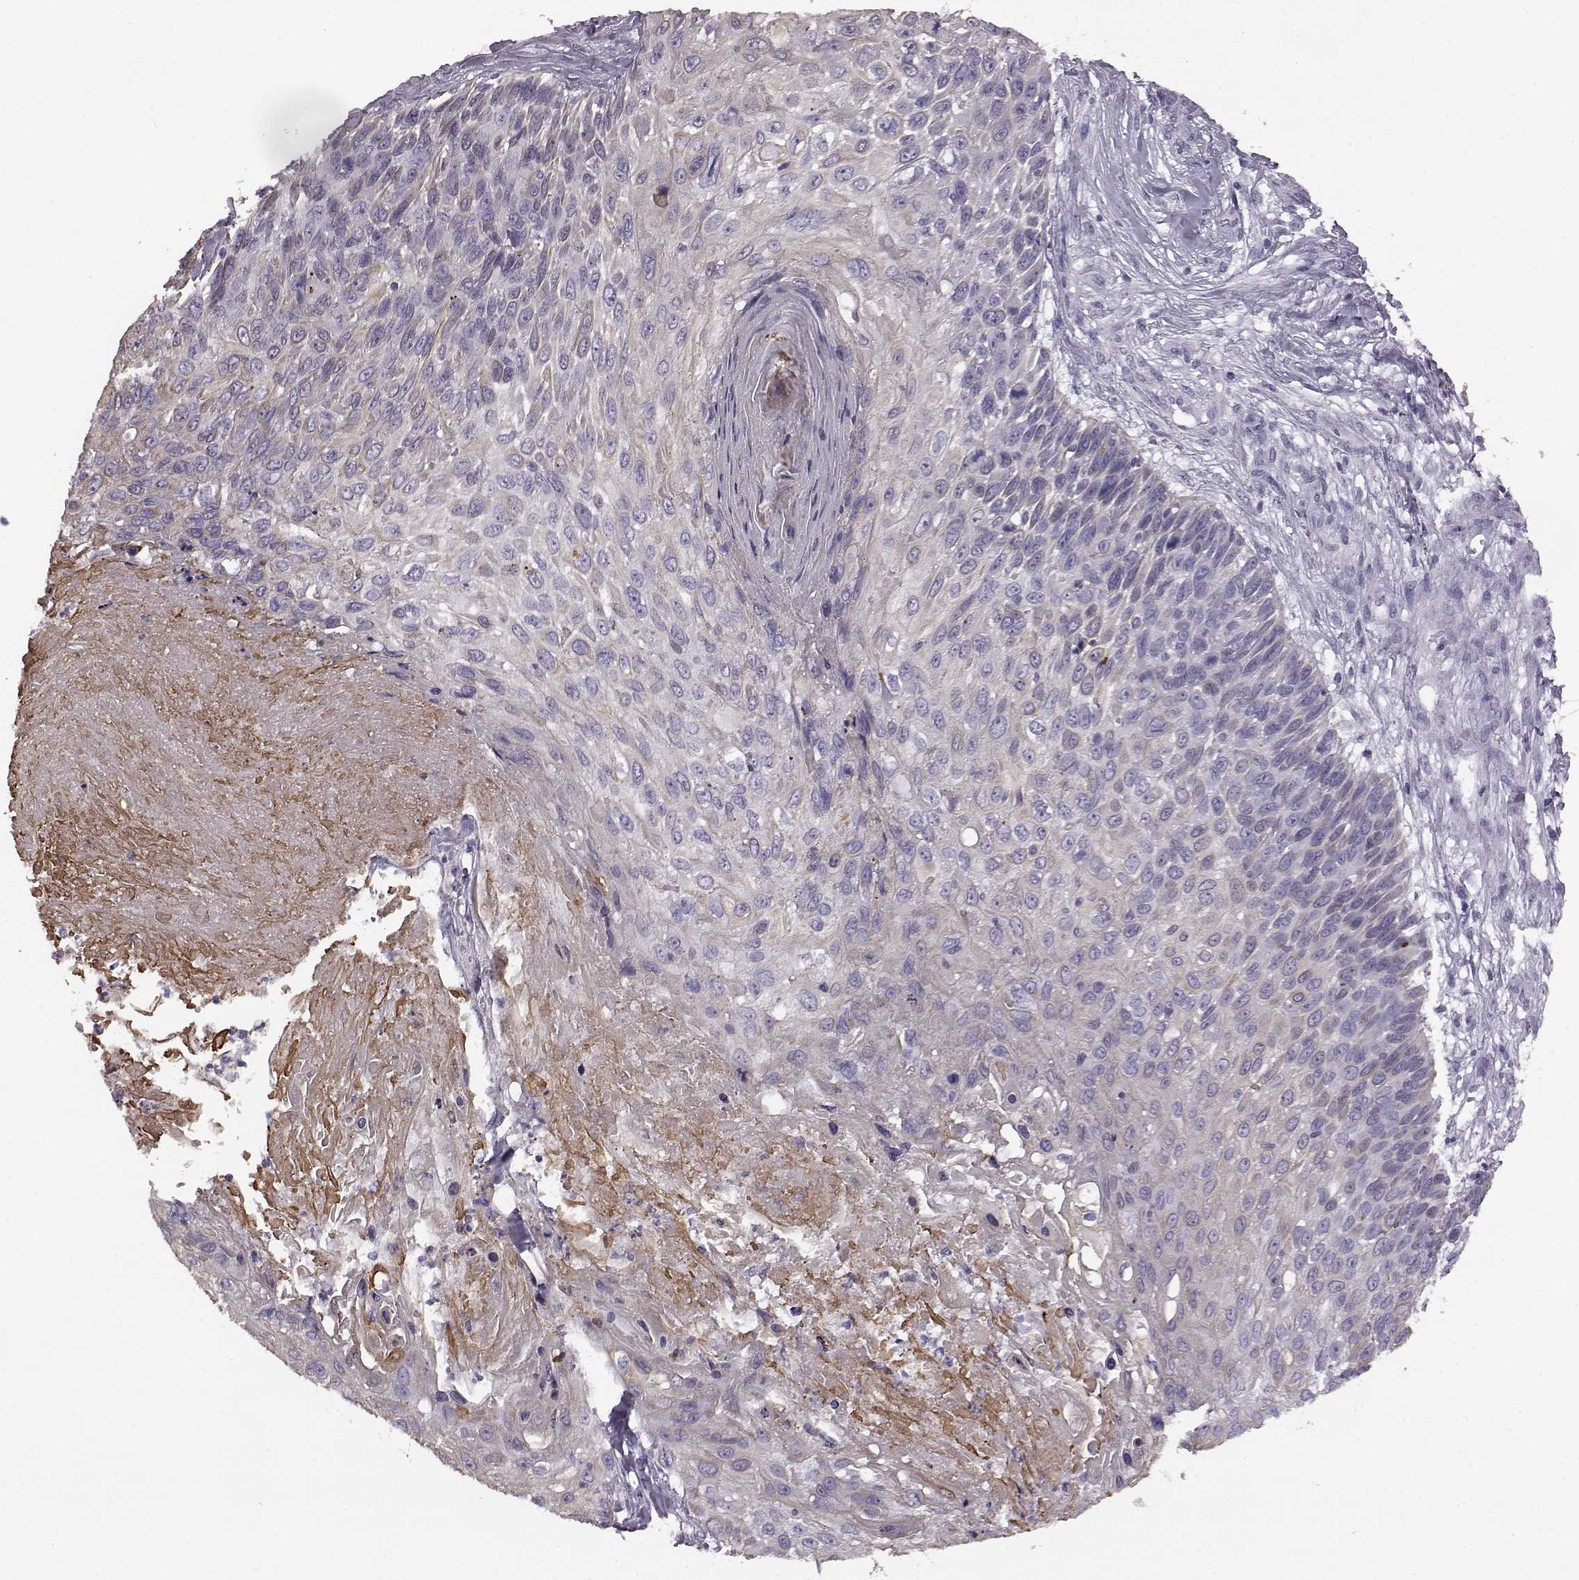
{"staining": {"intensity": "negative", "quantity": "none", "location": "none"}, "tissue": "skin cancer", "cell_type": "Tumor cells", "image_type": "cancer", "snomed": [{"axis": "morphology", "description": "Squamous cell carcinoma, NOS"}, {"axis": "topography", "description": "Skin"}], "caption": "Immunohistochemistry (IHC) micrograph of human skin squamous cell carcinoma stained for a protein (brown), which demonstrates no staining in tumor cells. (DAB immunohistochemistry (IHC), high magnification).", "gene": "ODAD4", "patient": {"sex": "male", "age": 92}}